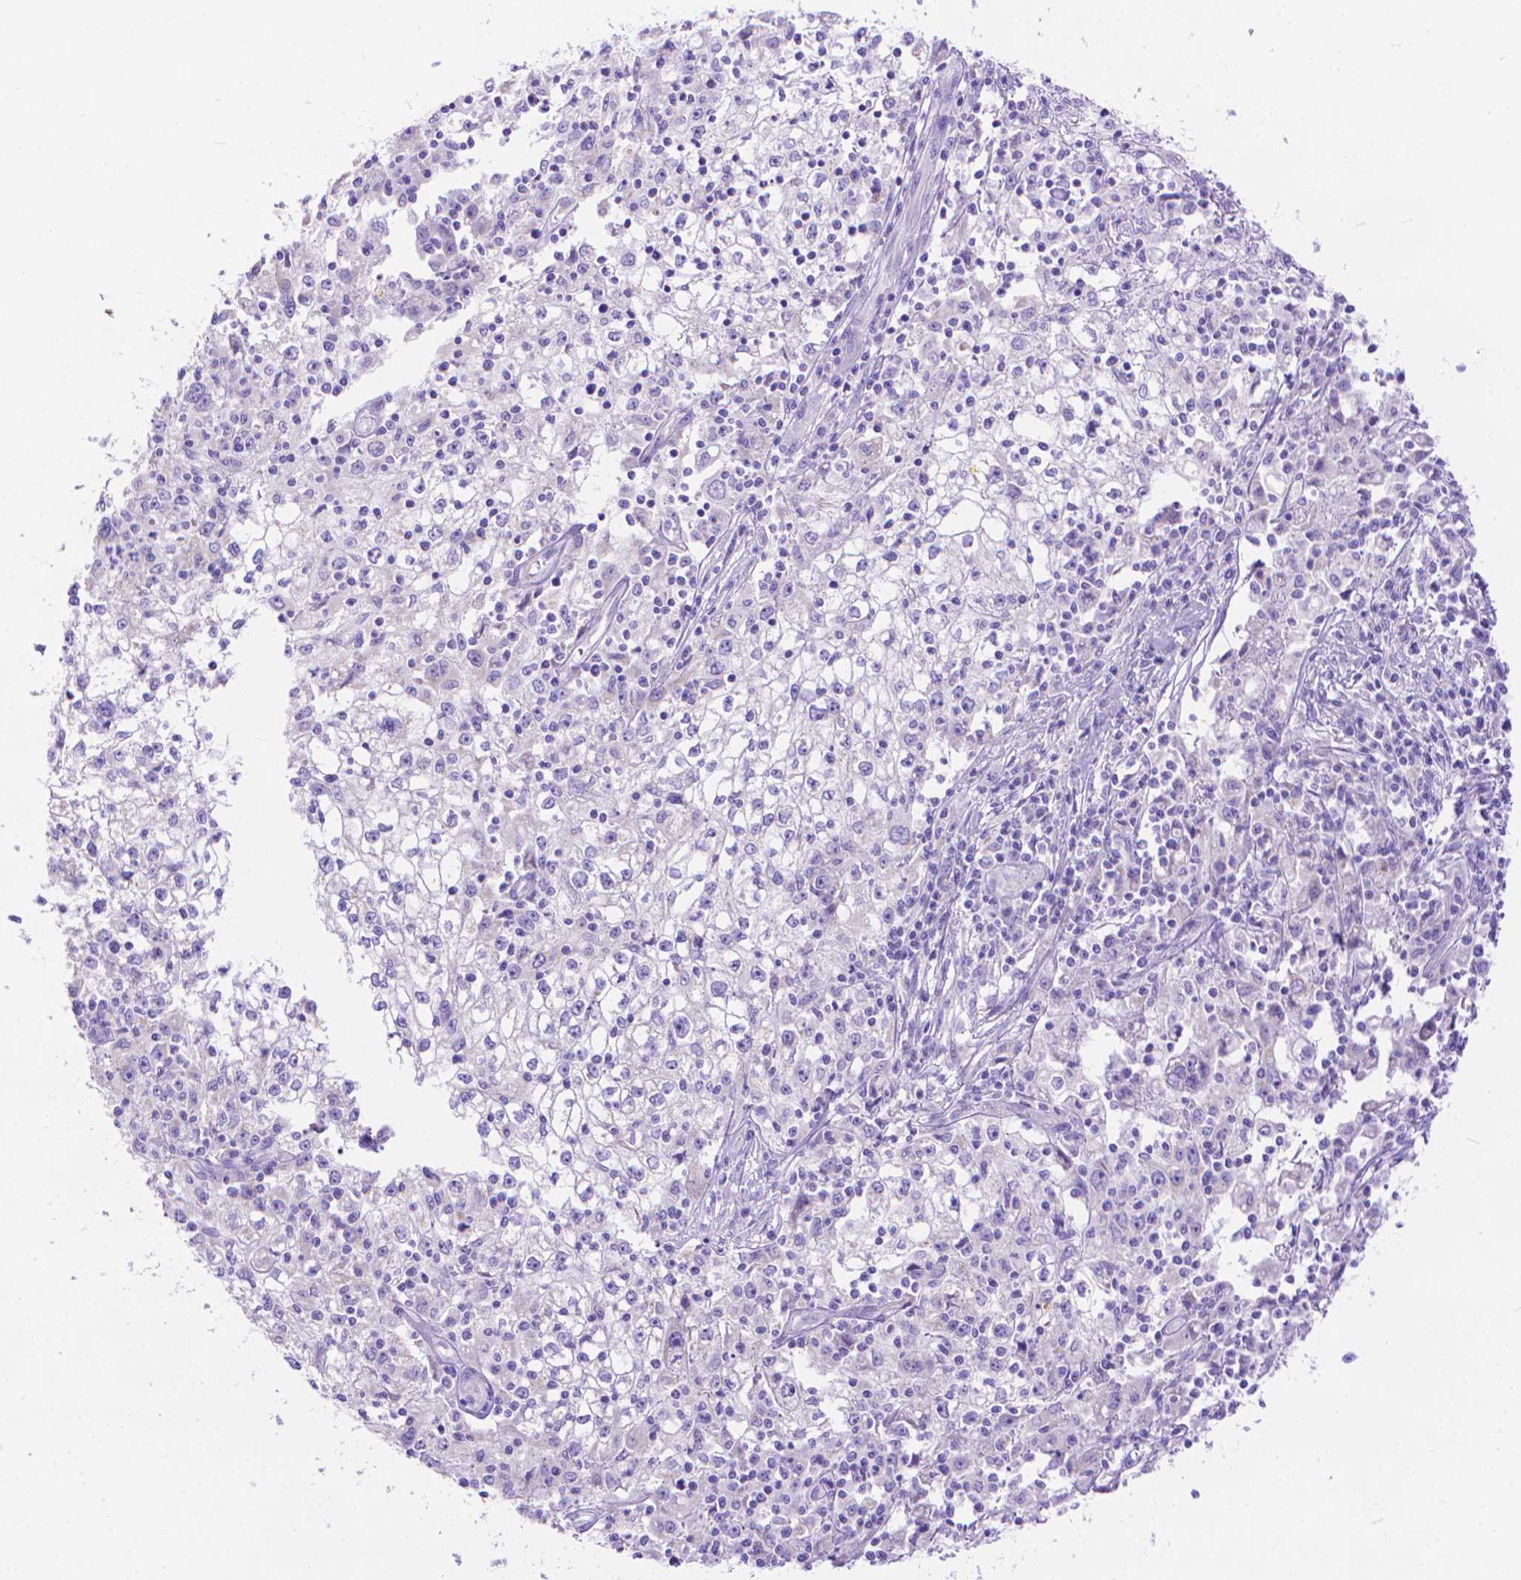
{"staining": {"intensity": "negative", "quantity": "none", "location": "none"}, "tissue": "cervical cancer", "cell_type": "Tumor cells", "image_type": "cancer", "snomed": [{"axis": "morphology", "description": "Squamous cell carcinoma, NOS"}, {"axis": "topography", "description": "Cervix"}], "caption": "A histopathology image of human cervical cancer is negative for staining in tumor cells. Brightfield microscopy of immunohistochemistry stained with DAB (3,3'-diaminobenzidine) (brown) and hematoxylin (blue), captured at high magnification.", "gene": "DHRS2", "patient": {"sex": "female", "age": 85}}